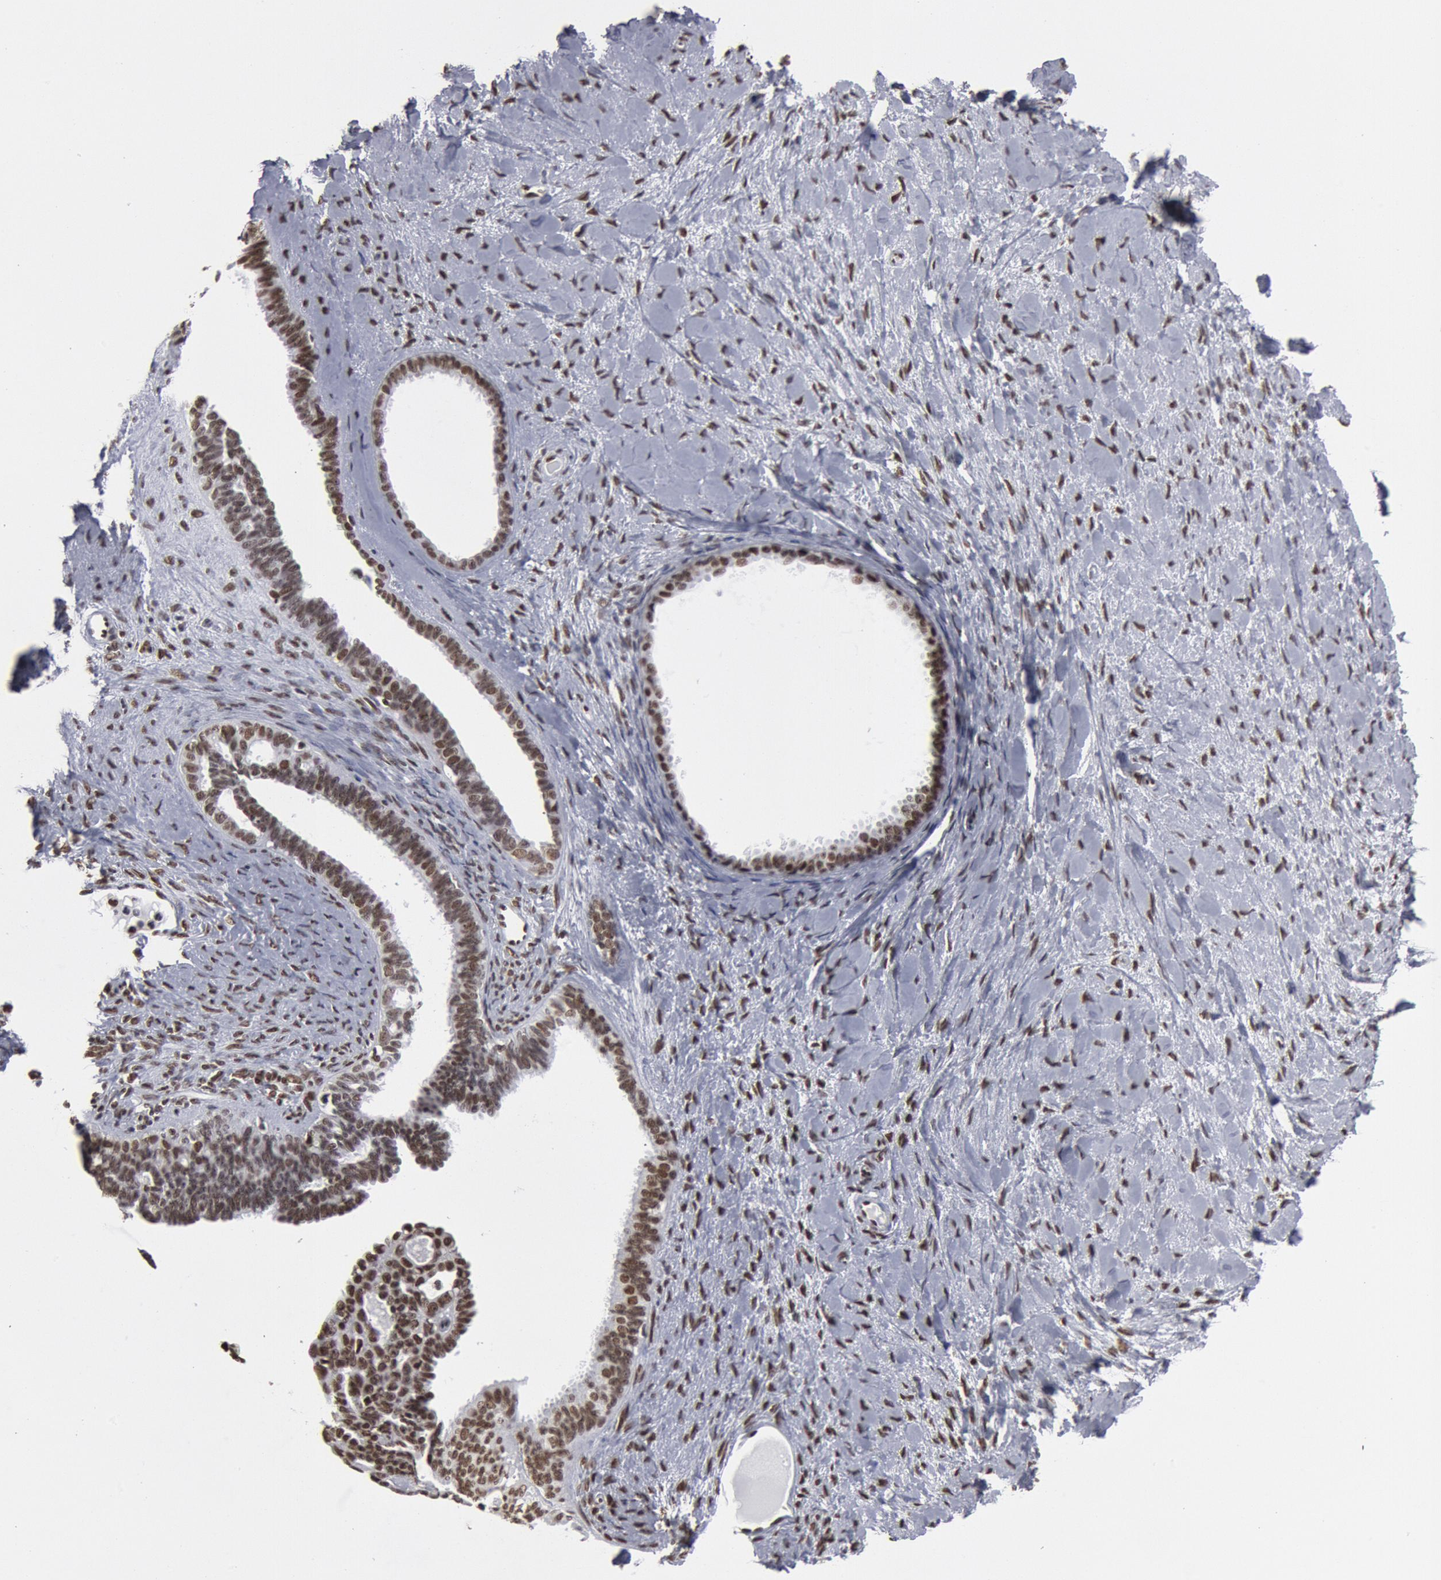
{"staining": {"intensity": "moderate", "quantity": ">75%", "location": "nuclear"}, "tissue": "ovarian cancer", "cell_type": "Tumor cells", "image_type": "cancer", "snomed": [{"axis": "morphology", "description": "Cystadenocarcinoma, serous, NOS"}, {"axis": "topography", "description": "Ovary"}], "caption": "A high-resolution histopathology image shows immunohistochemistry (IHC) staining of serous cystadenocarcinoma (ovarian), which shows moderate nuclear positivity in approximately >75% of tumor cells.", "gene": "SUB1", "patient": {"sex": "female", "age": 71}}